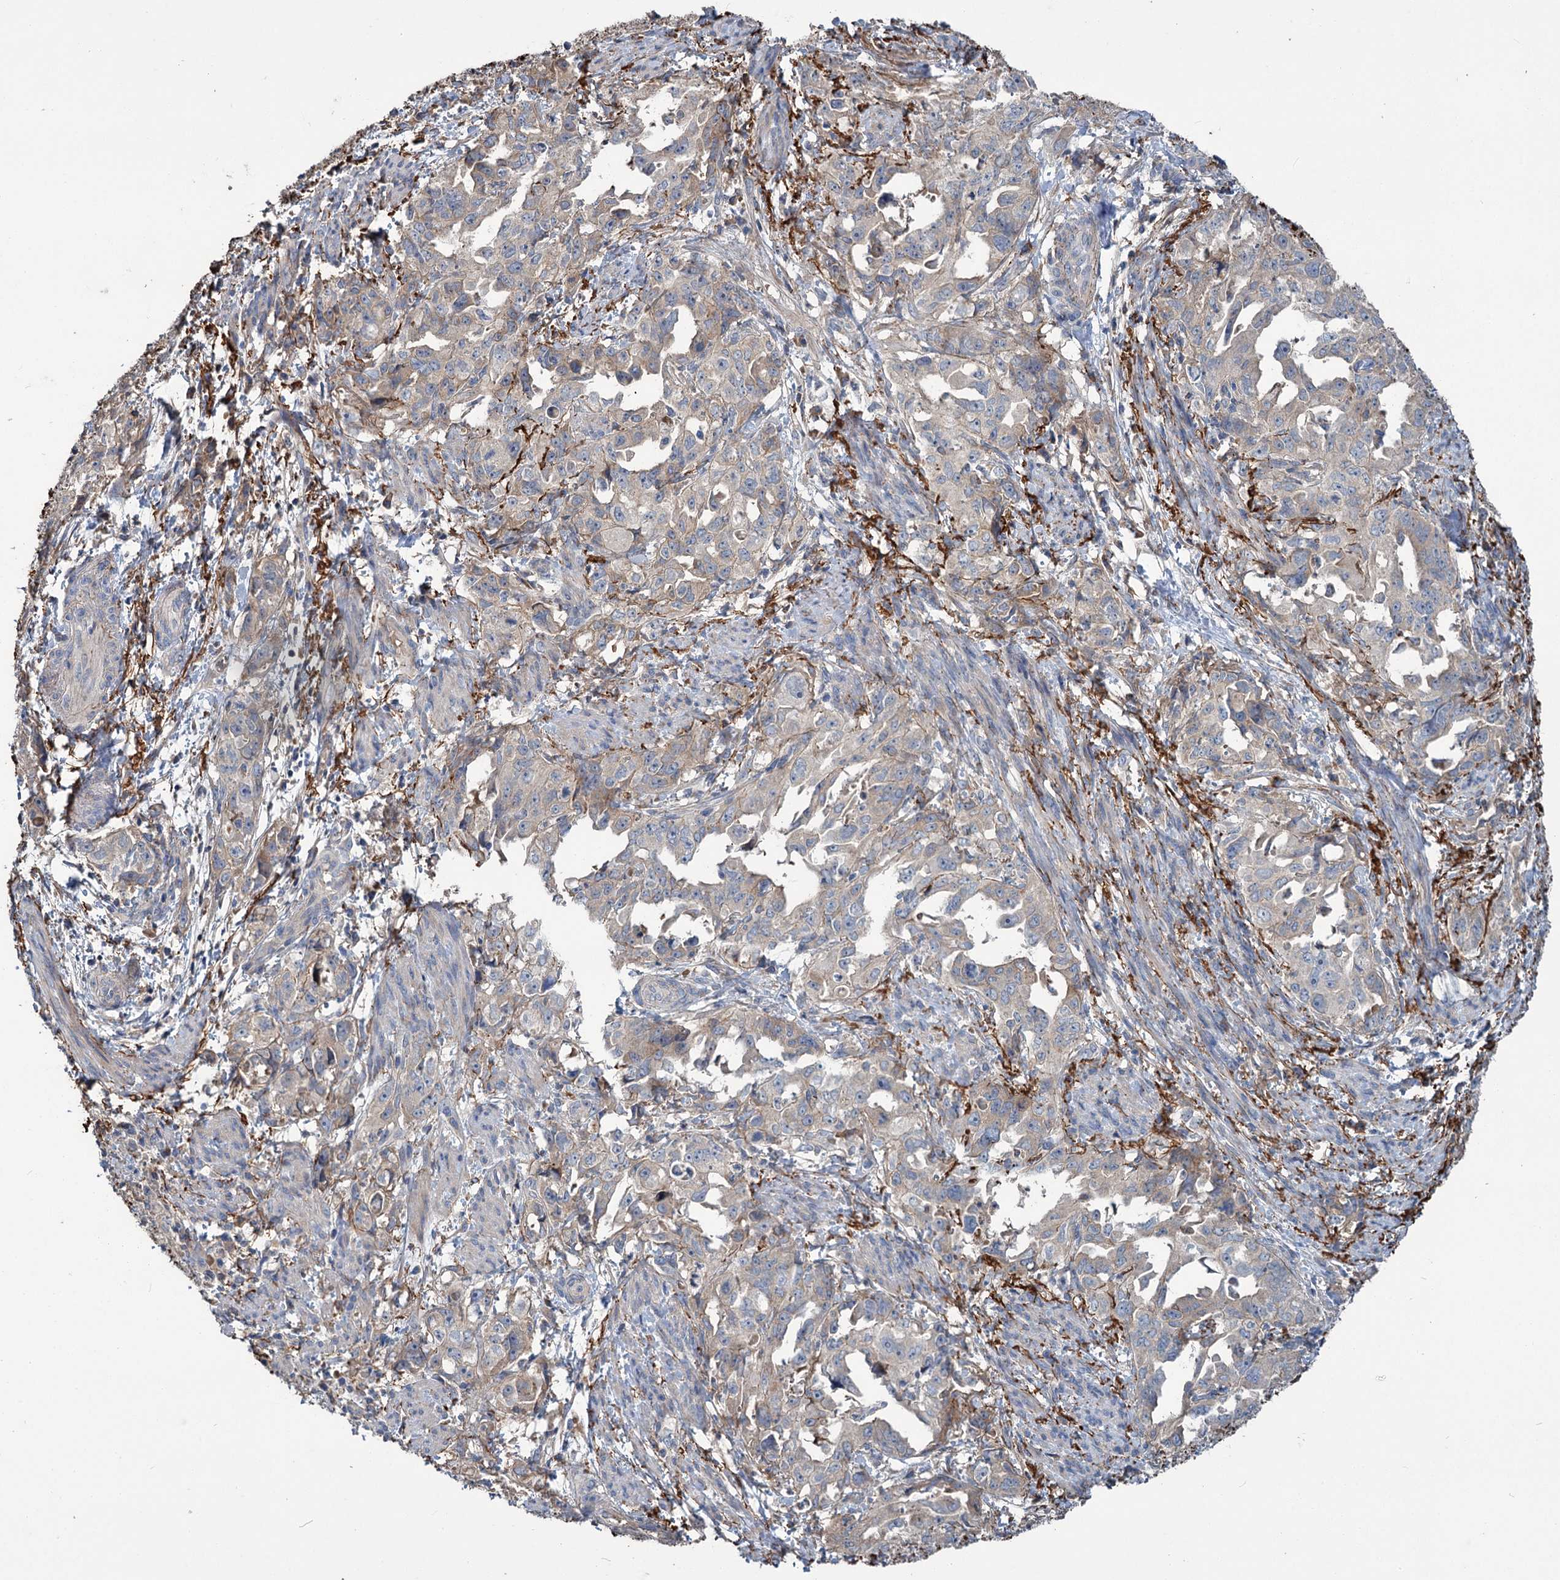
{"staining": {"intensity": "negative", "quantity": "none", "location": "none"}, "tissue": "endometrial cancer", "cell_type": "Tumor cells", "image_type": "cancer", "snomed": [{"axis": "morphology", "description": "Adenocarcinoma, NOS"}, {"axis": "topography", "description": "Endometrium"}], "caption": "An image of human endometrial cancer is negative for staining in tumor cells.", "gene": "URAD", "patient": {"sex": "female", "age": 65}}